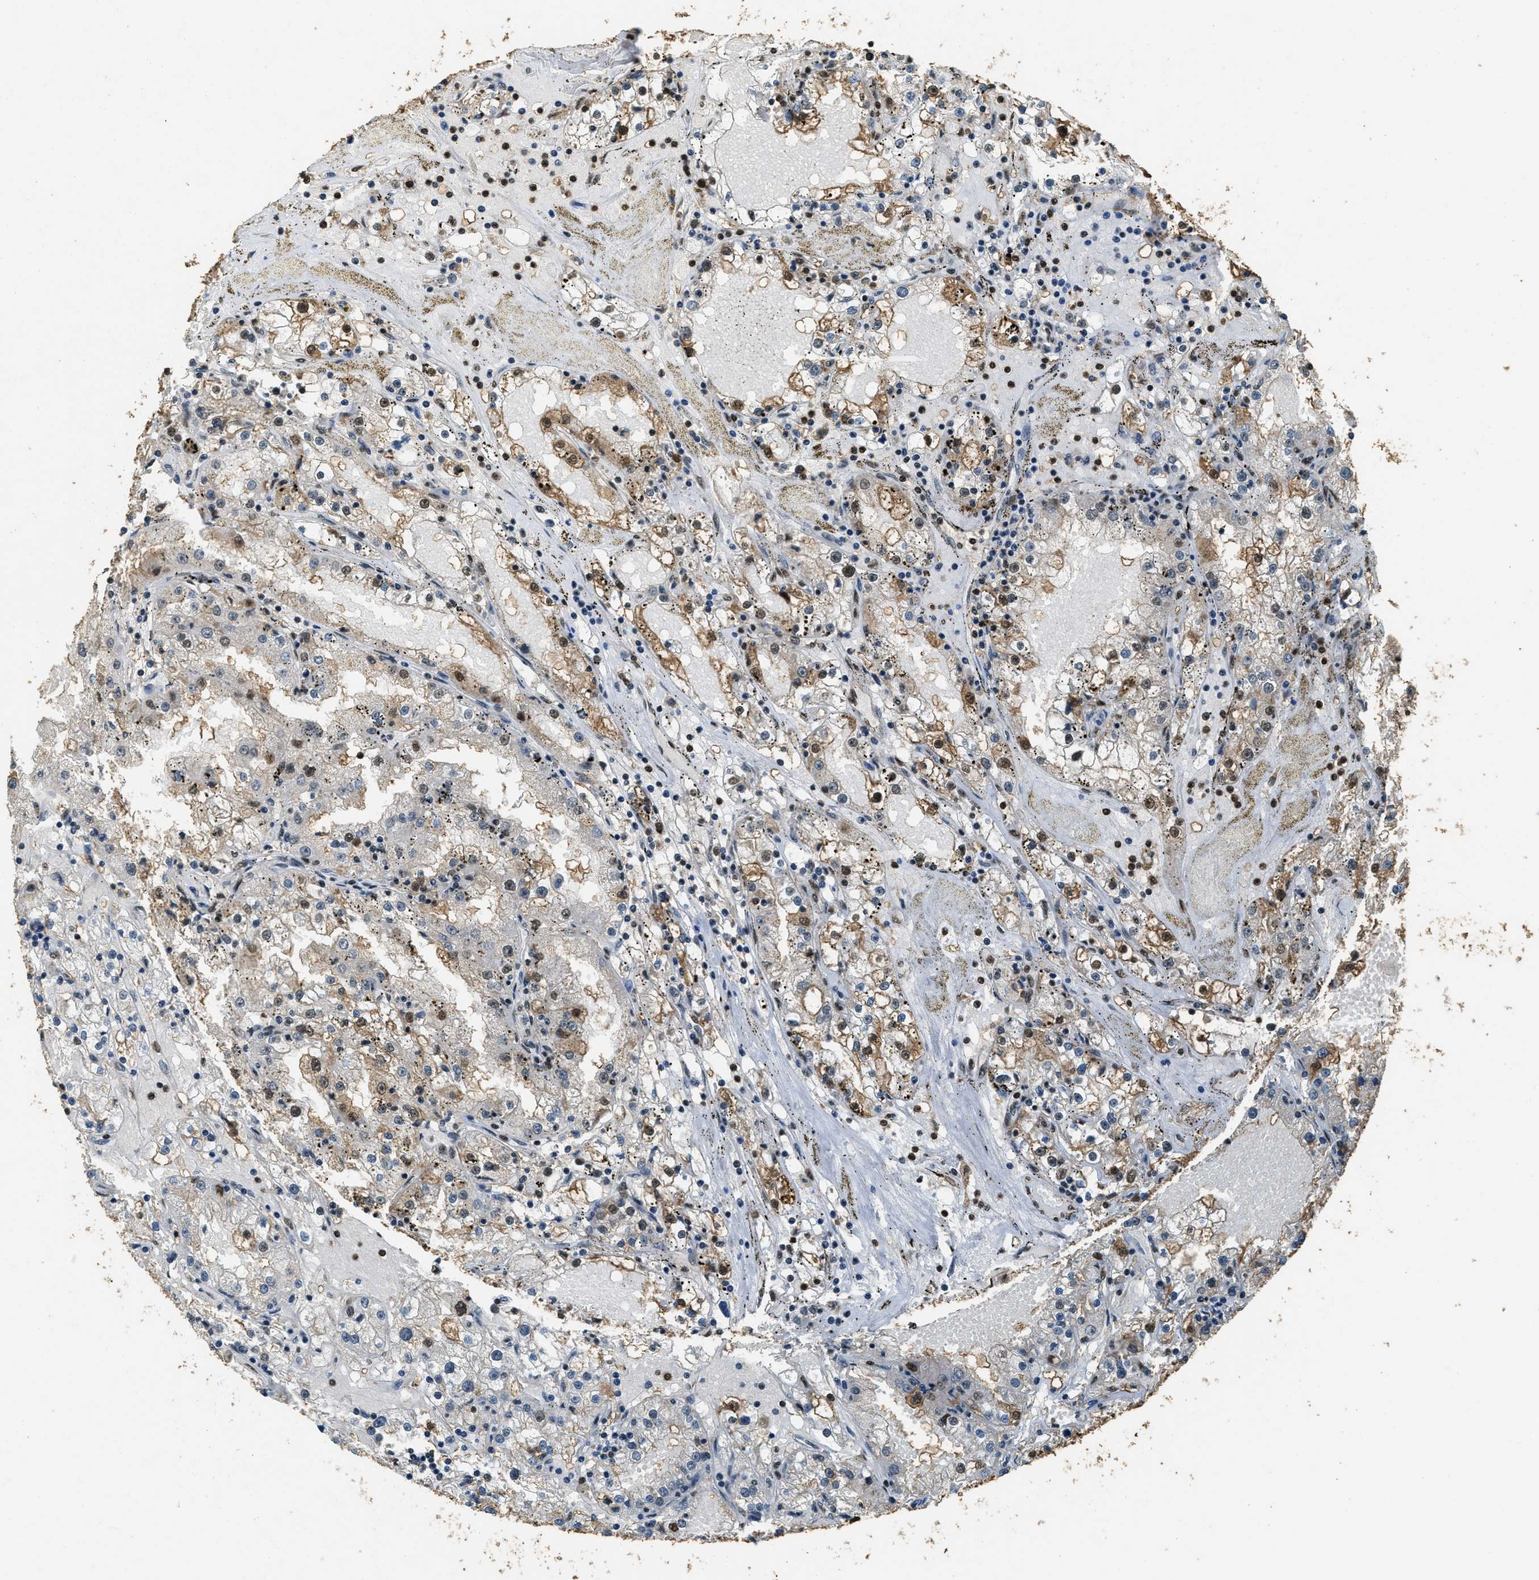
{"staining": {"intensity": "moderate", "quantity": "25%-75%", "location": "cytoplasmic/membranous,nuclear"}, "tissue": "renal cancer", "cell_type": "Tumor cells", "image_type": "cancer", "snomed": [{"axis": "morphology", "description": "Adenocarcinoma, NOS"}, {"axis": "topography", "description": "Kidney"}], "caption": "A high-resolution image shows immunohistochemistry staining of renal adenocarcinoma, which exhibits moderate cytoplasmic/membranous and nuclear staining in approximately 25%-75% of tumor cells. (Brightfield microscopy of DAB IHC at high magnification).", "gene": "MYB", "patient": {"sex": "male", "age": 56}}